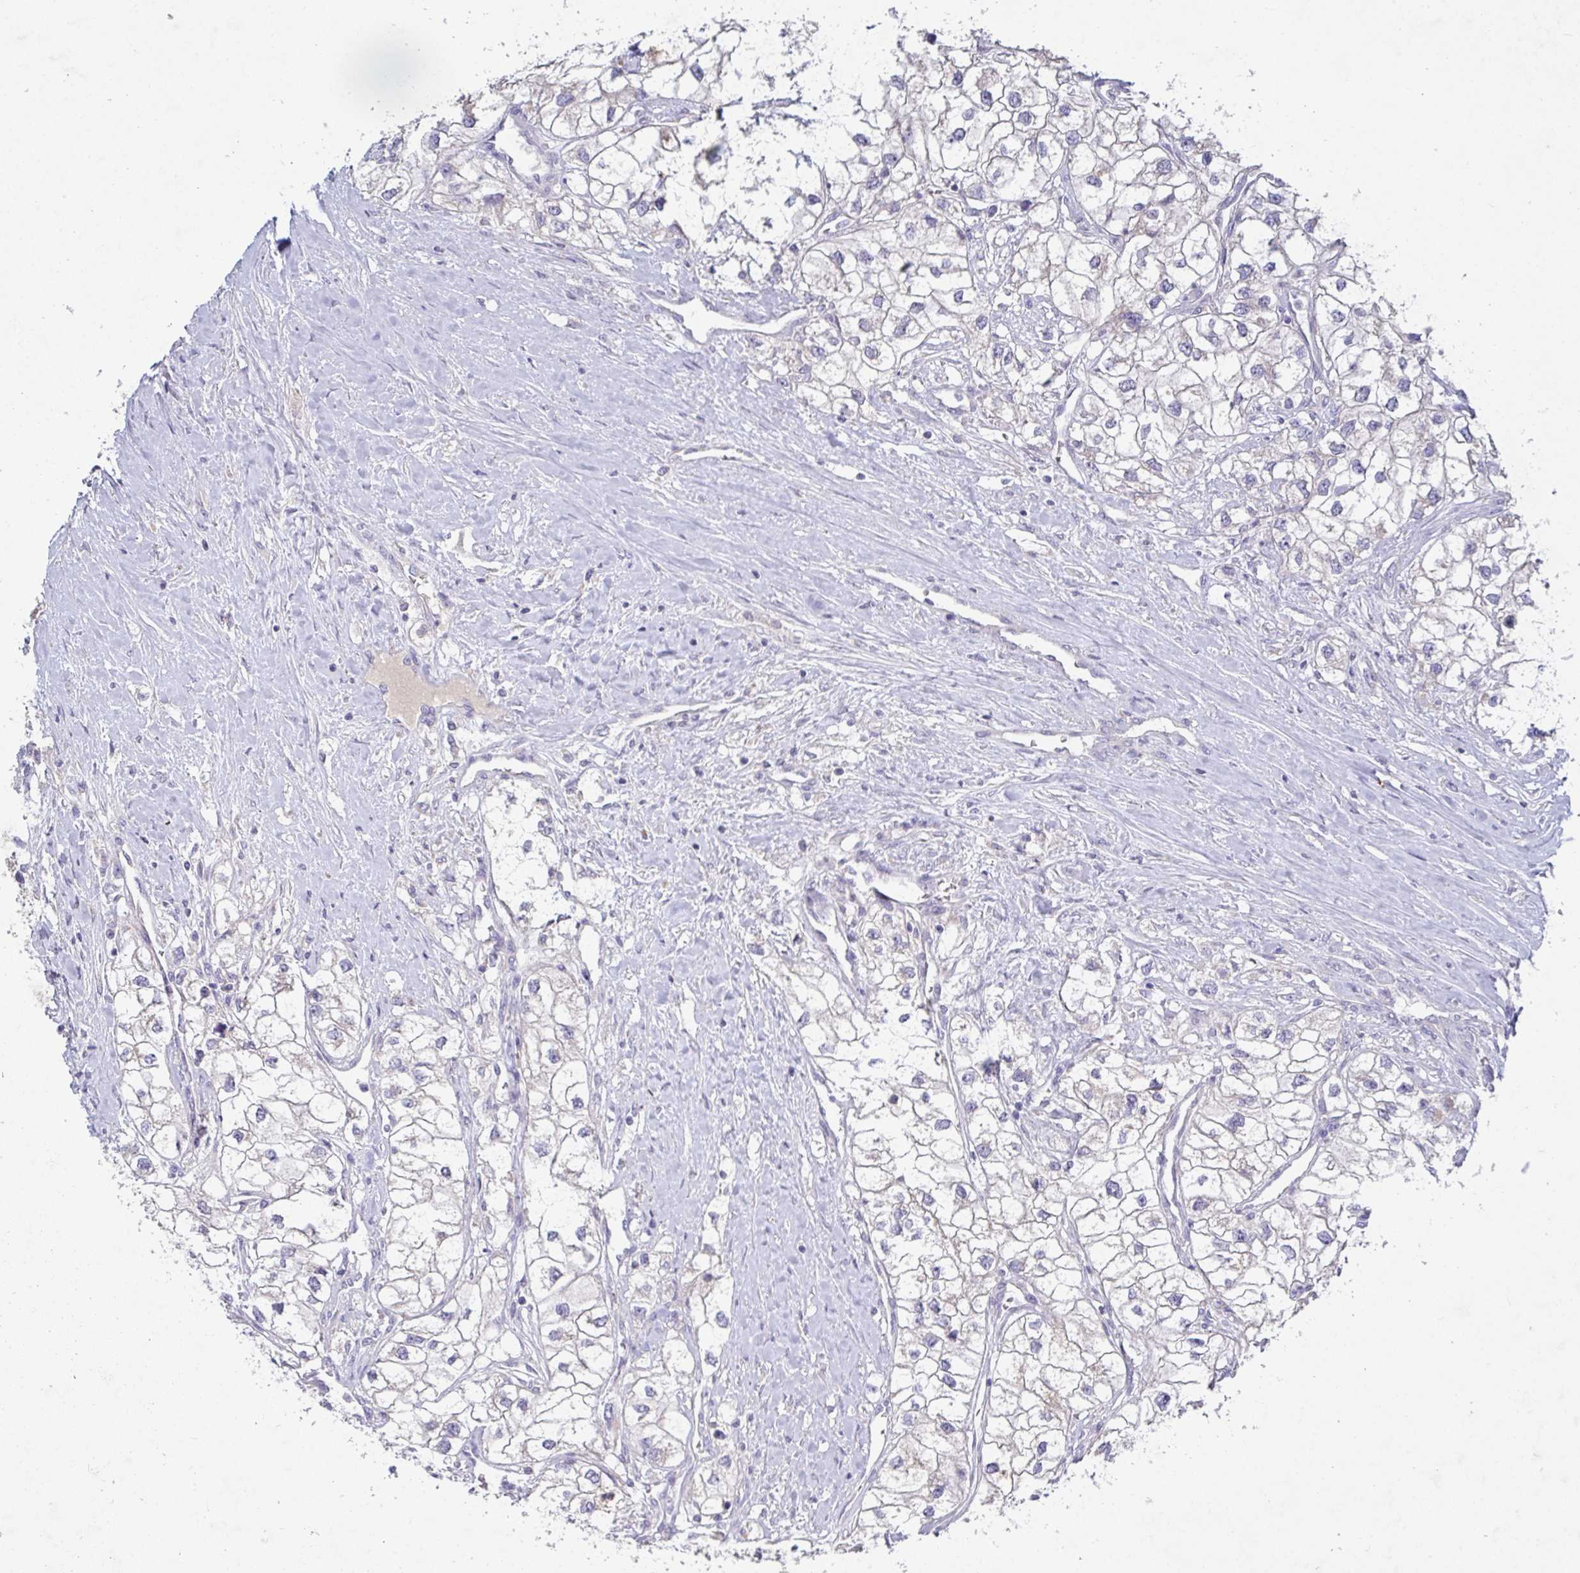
{"staining": {"intensity": "negative", "quantity": "none", "location": "none"}, "tissue": "renal cancer", "cell_type": "Tumor cells", "image_type": "cancer", "snomed": [{"axis": "morphology", "description": "Adenocarcinoma, NOS"}, {"axis": "topography", "description": "Kidney"}], "caption": "DAB immunohistochemical staining of human renal cancer exhibits no significant positivity in tumor cells.", "gene": "GALNT13", "patient": {"sex": "male", "age": 59}}